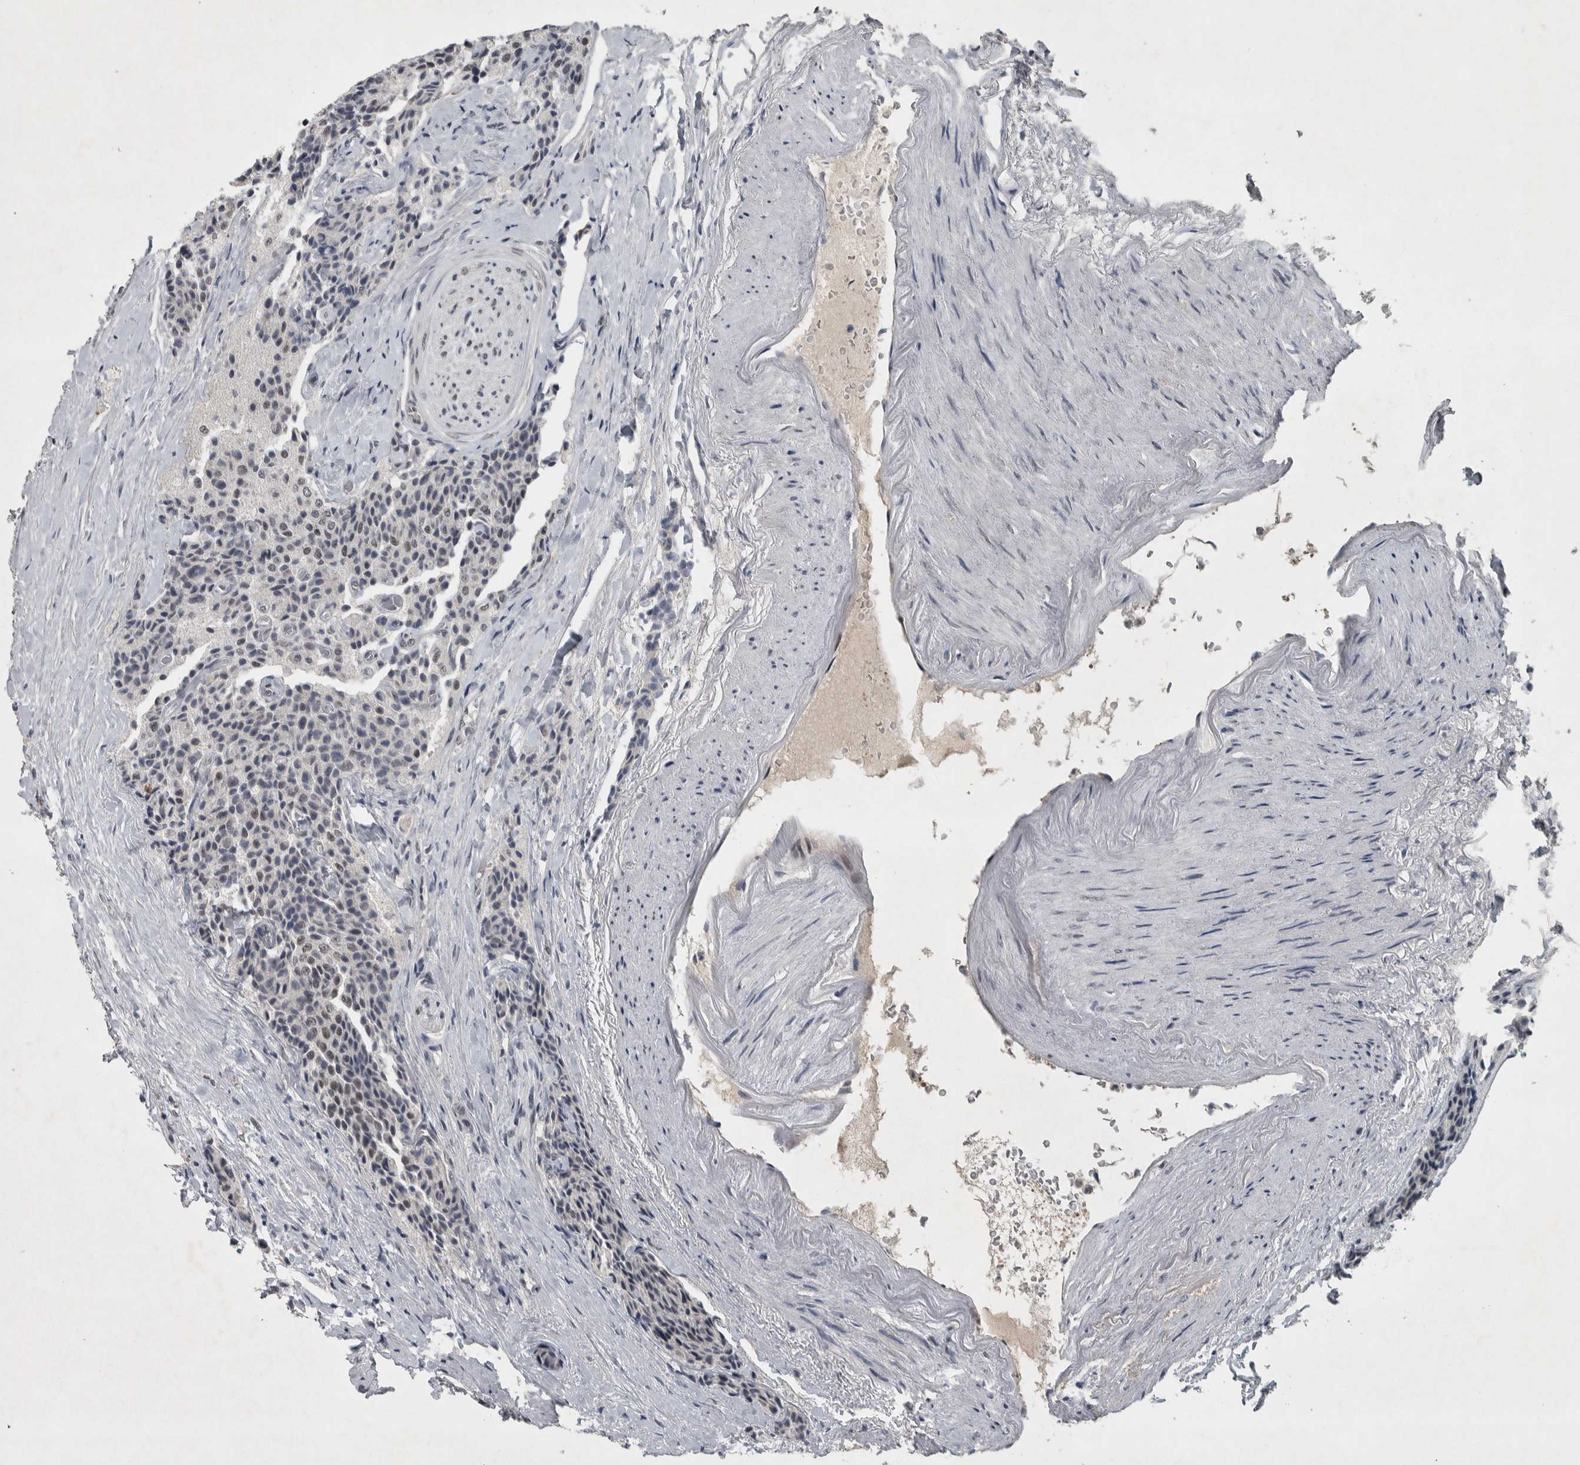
{"staining": {"intensity": "weak", "quantity": "<25%", "location": "nuclear"}, "tissue": "carcinoid", "cell_type": "Tumor cells", "image_type": "cancer", "snomed": [{"axis": "morphology", "description": "Carcinoid, malignant, NOS"}, {"axis": "topography", "description": "Colon"}], "caption": "High power microscopy histopathology image of an immunohistochemistry (IHC) histopathology image of carcinoid (malignant), revealing no significant expression in tumor cells.", "gene": "DDX42", "patient": {"sex": "female", "age": 61}}